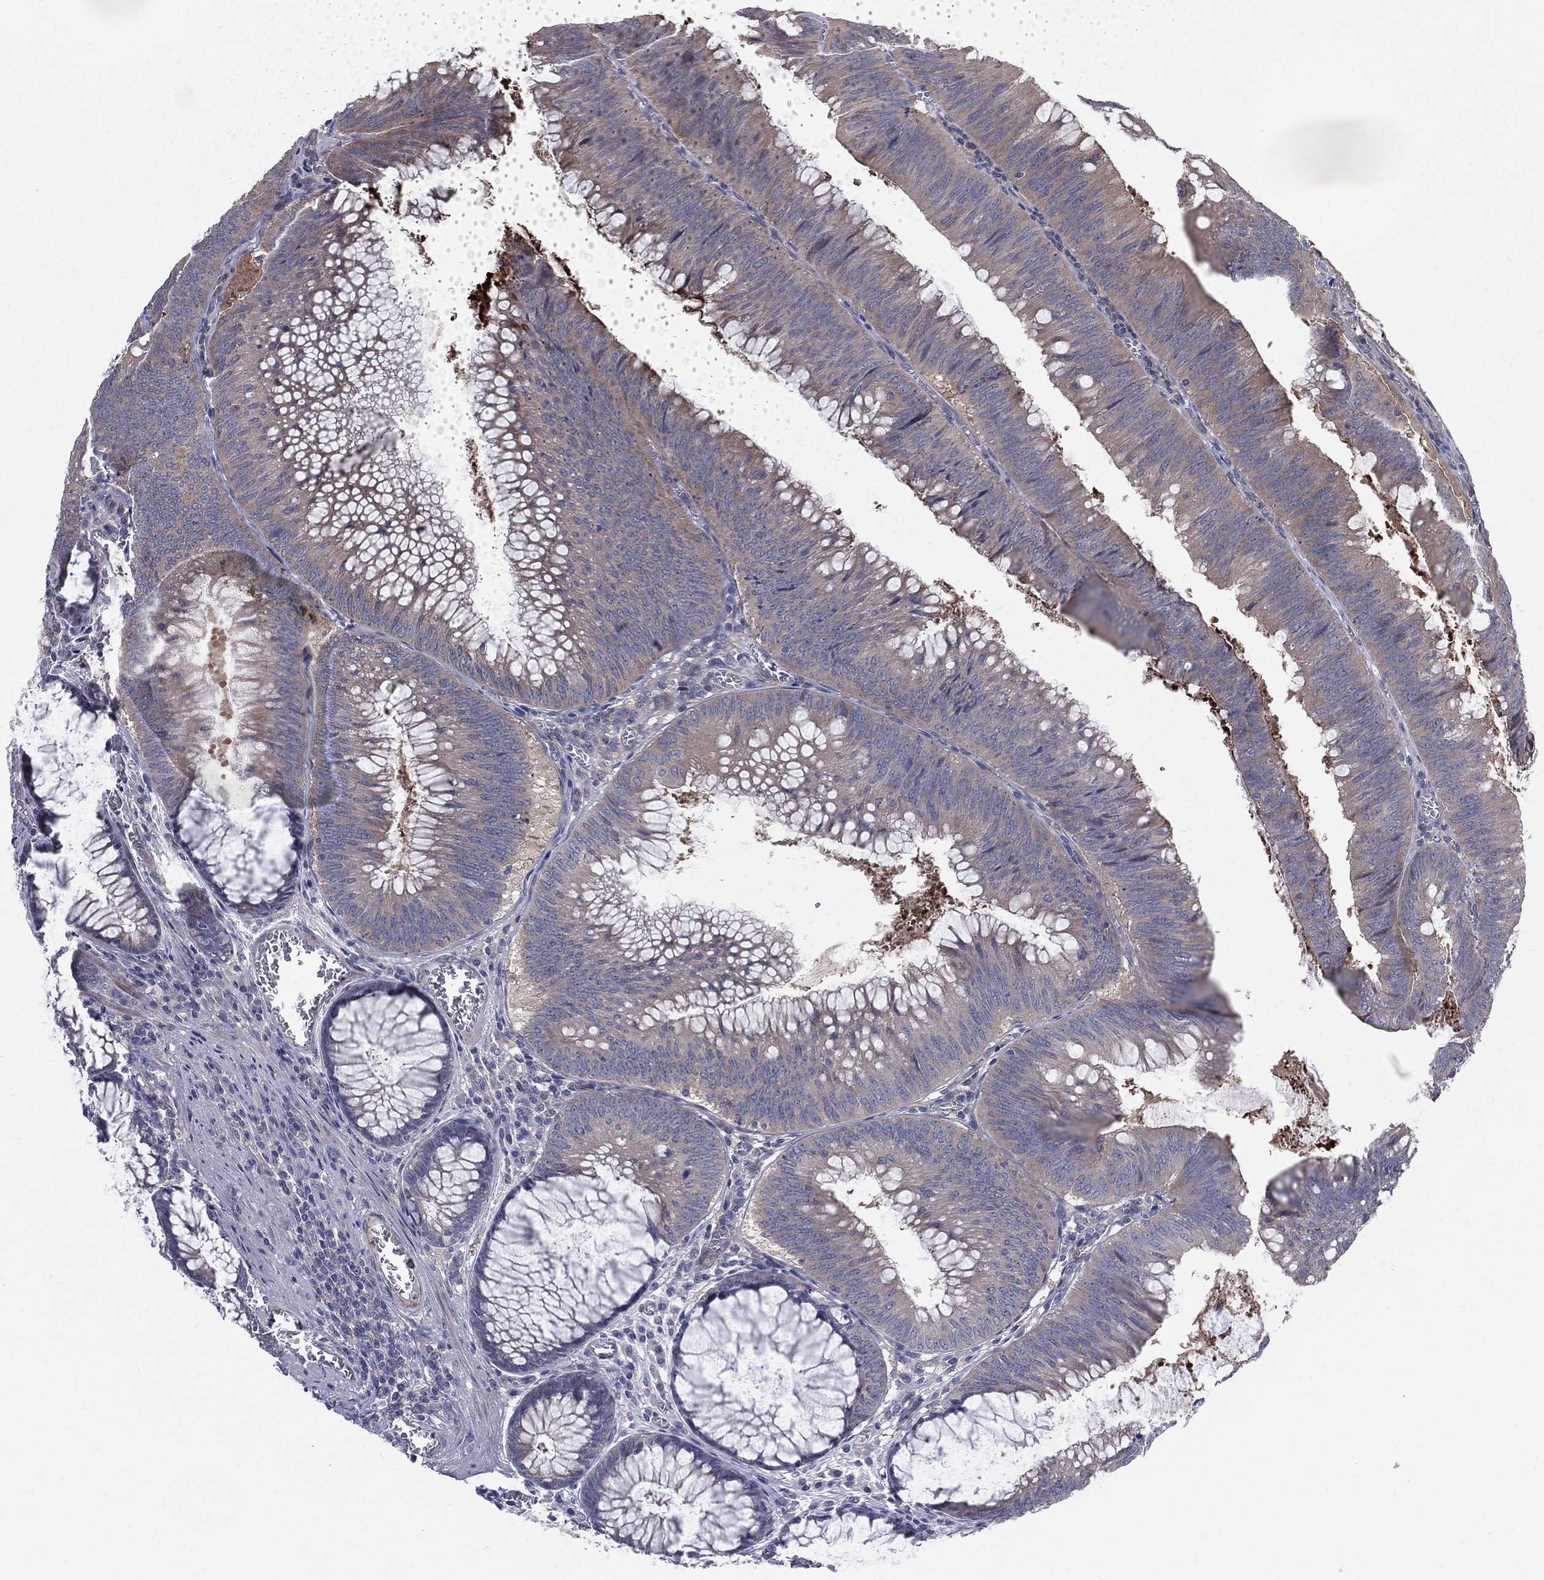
{"staining": {"intensity": "moderate", "quantity": "<25%", "location": "cytoplasmic/membranous"}, "tissue": "colorectal cancer", "cell_type": "Tumor cells", "image_type": "cancer", "snomed": [{"axis": "morphology", "description": "Adenocarcinoma, NOS"}, {"axis": "topography", "description": "Rectum"}], "caption": "Adenocarcinoma (colorectal) stained with immunohistochemistry exhibits moderate cytoplasmic/membranous positivity in approximately <25% of tumor cells.", "gene": "POMZP3", "patient": {"sex": "female", "age": 72}}